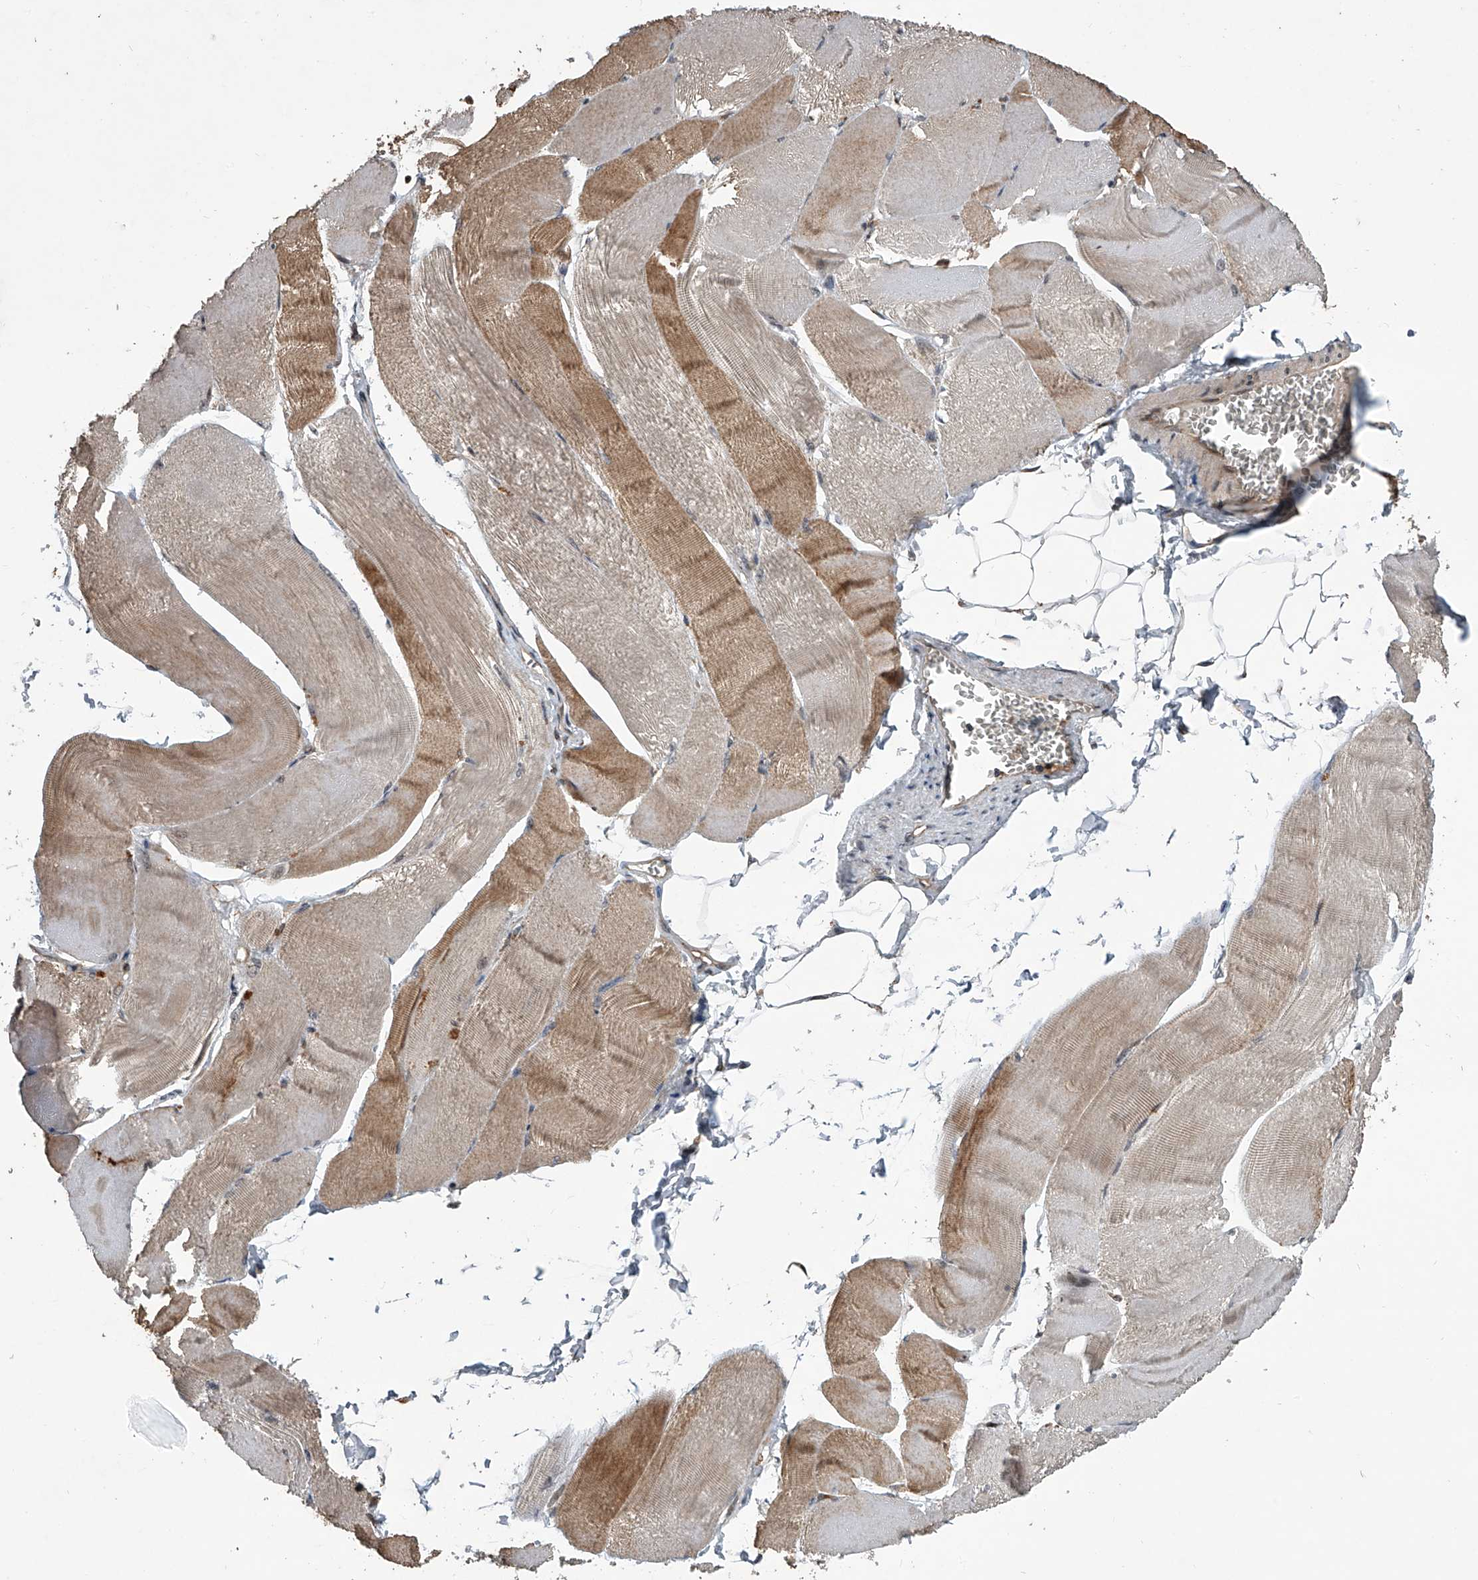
{"staining": {"intensity": "moderate", "quantity": "25%-75%", "location": "cytoplasmic/membranous"}, "tissue": "skeletal muscle", "cell_type": "Myocytes", "image_type": "normal", "snomed": [{"axis": "morphology", "description": "Normal tissue, NOS"}, {"axis": "morphology", "description": "Basal cell carcinoma"}, {"axis": "topography", "description": "Skeletal muscle"}], "caption": "Approximately 25%-75% of myocytes in unremarkable human skeletal muscle reveal moderate cytoplasmic/membranous protein staining as visualized by brown immunohistochemical staining.", "gene": "GEMIN8", "patient": {"sex": "female", "age": 64}}